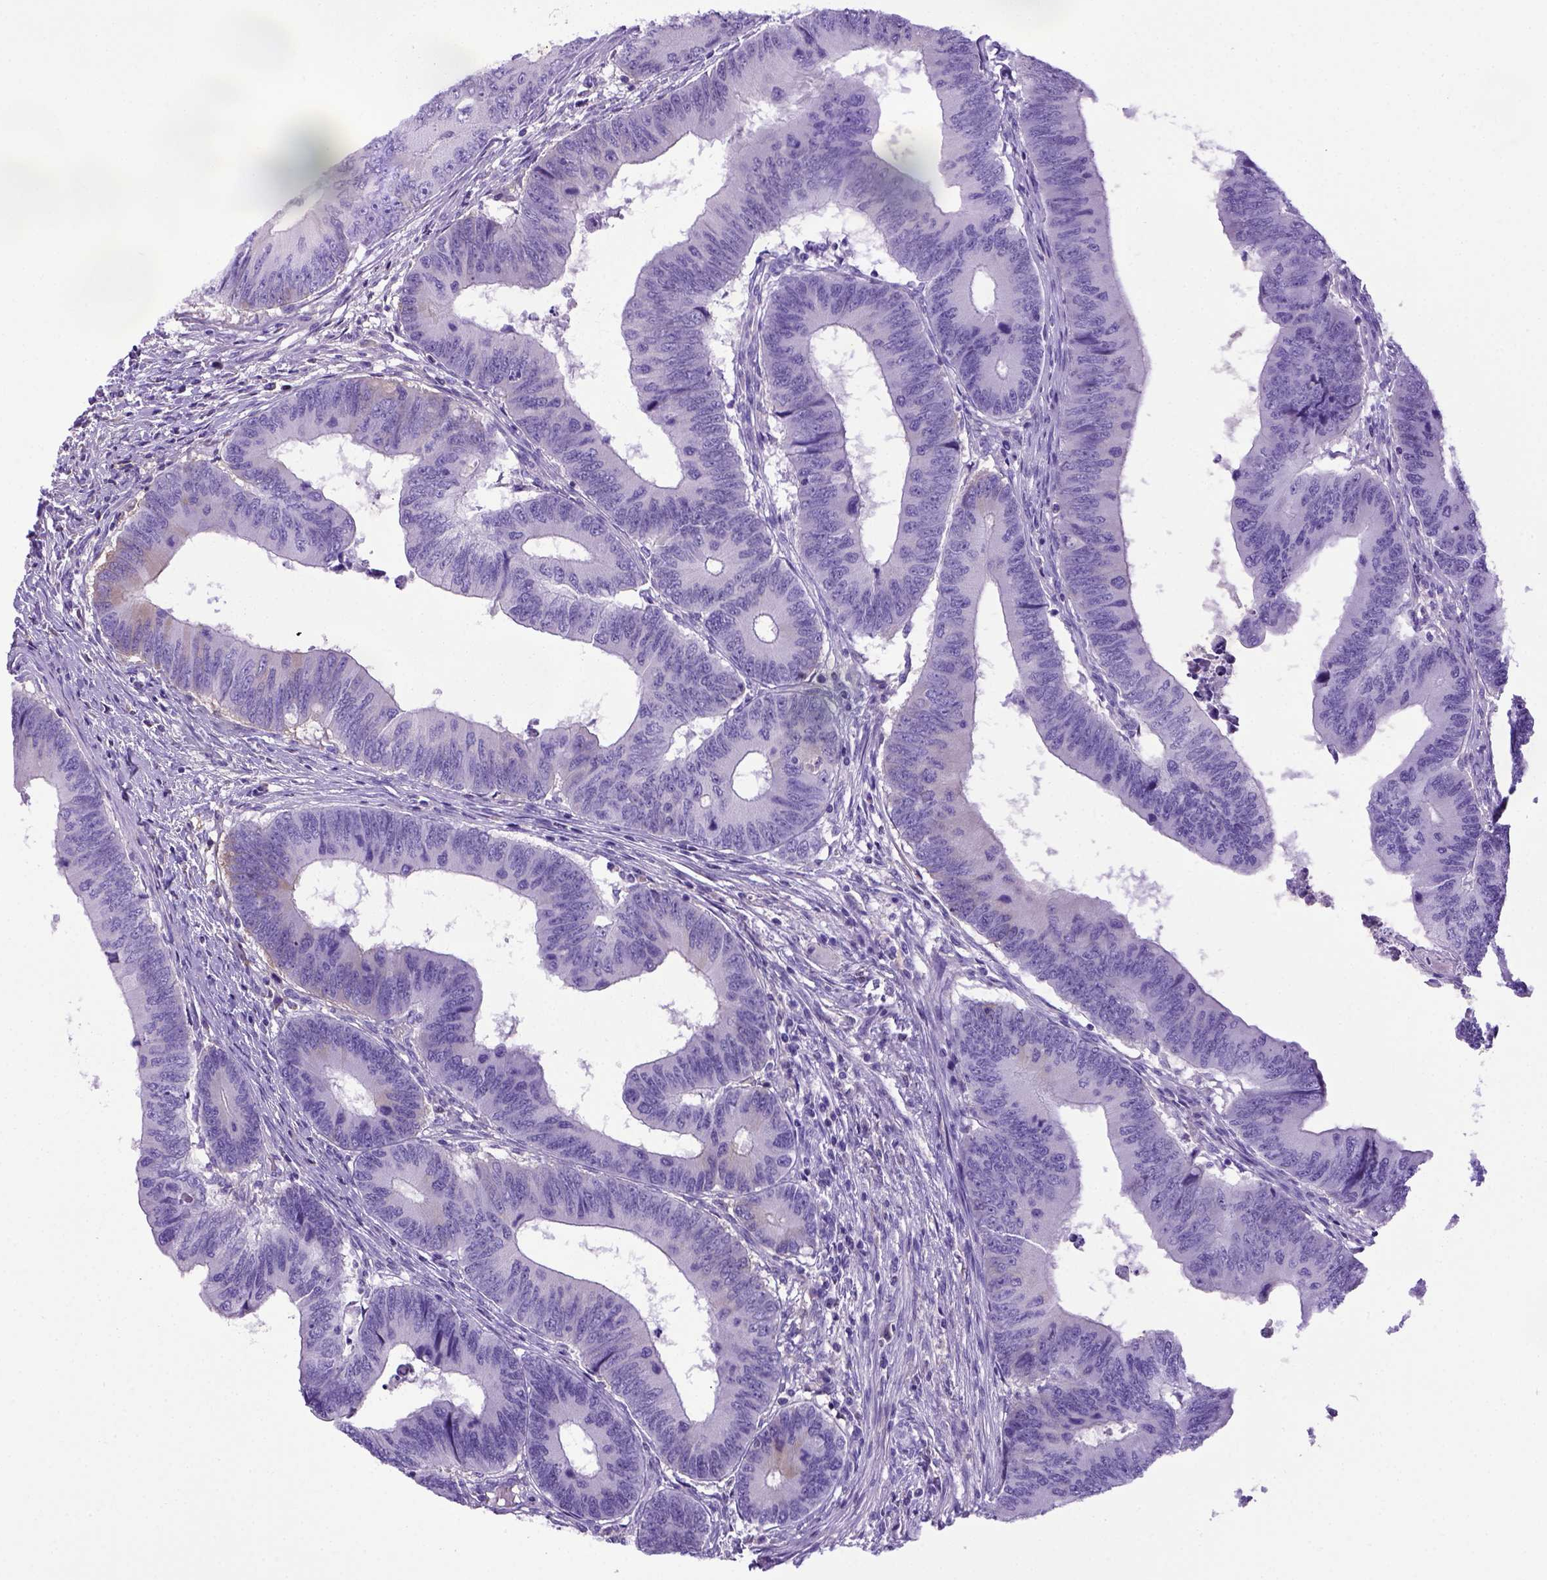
{"staining": {"intensity": "negative", "quantity": "none", "location": "none"}, "tissue": "colorectal cancer", "cell_type": "Tumor cells", "image_type": "cancer", "snomed": [{"axis": "morphology", "description": "Adenocarcinoma, NOS"}, {"axis": "topography", "description": "Colon"}], "caption": "Protein analysis of colorectal adenocarcinoma reveals no significant staining in tumor cells.", "gene": "ITIH4", "patient": {"sex": "male", "age": 53}}